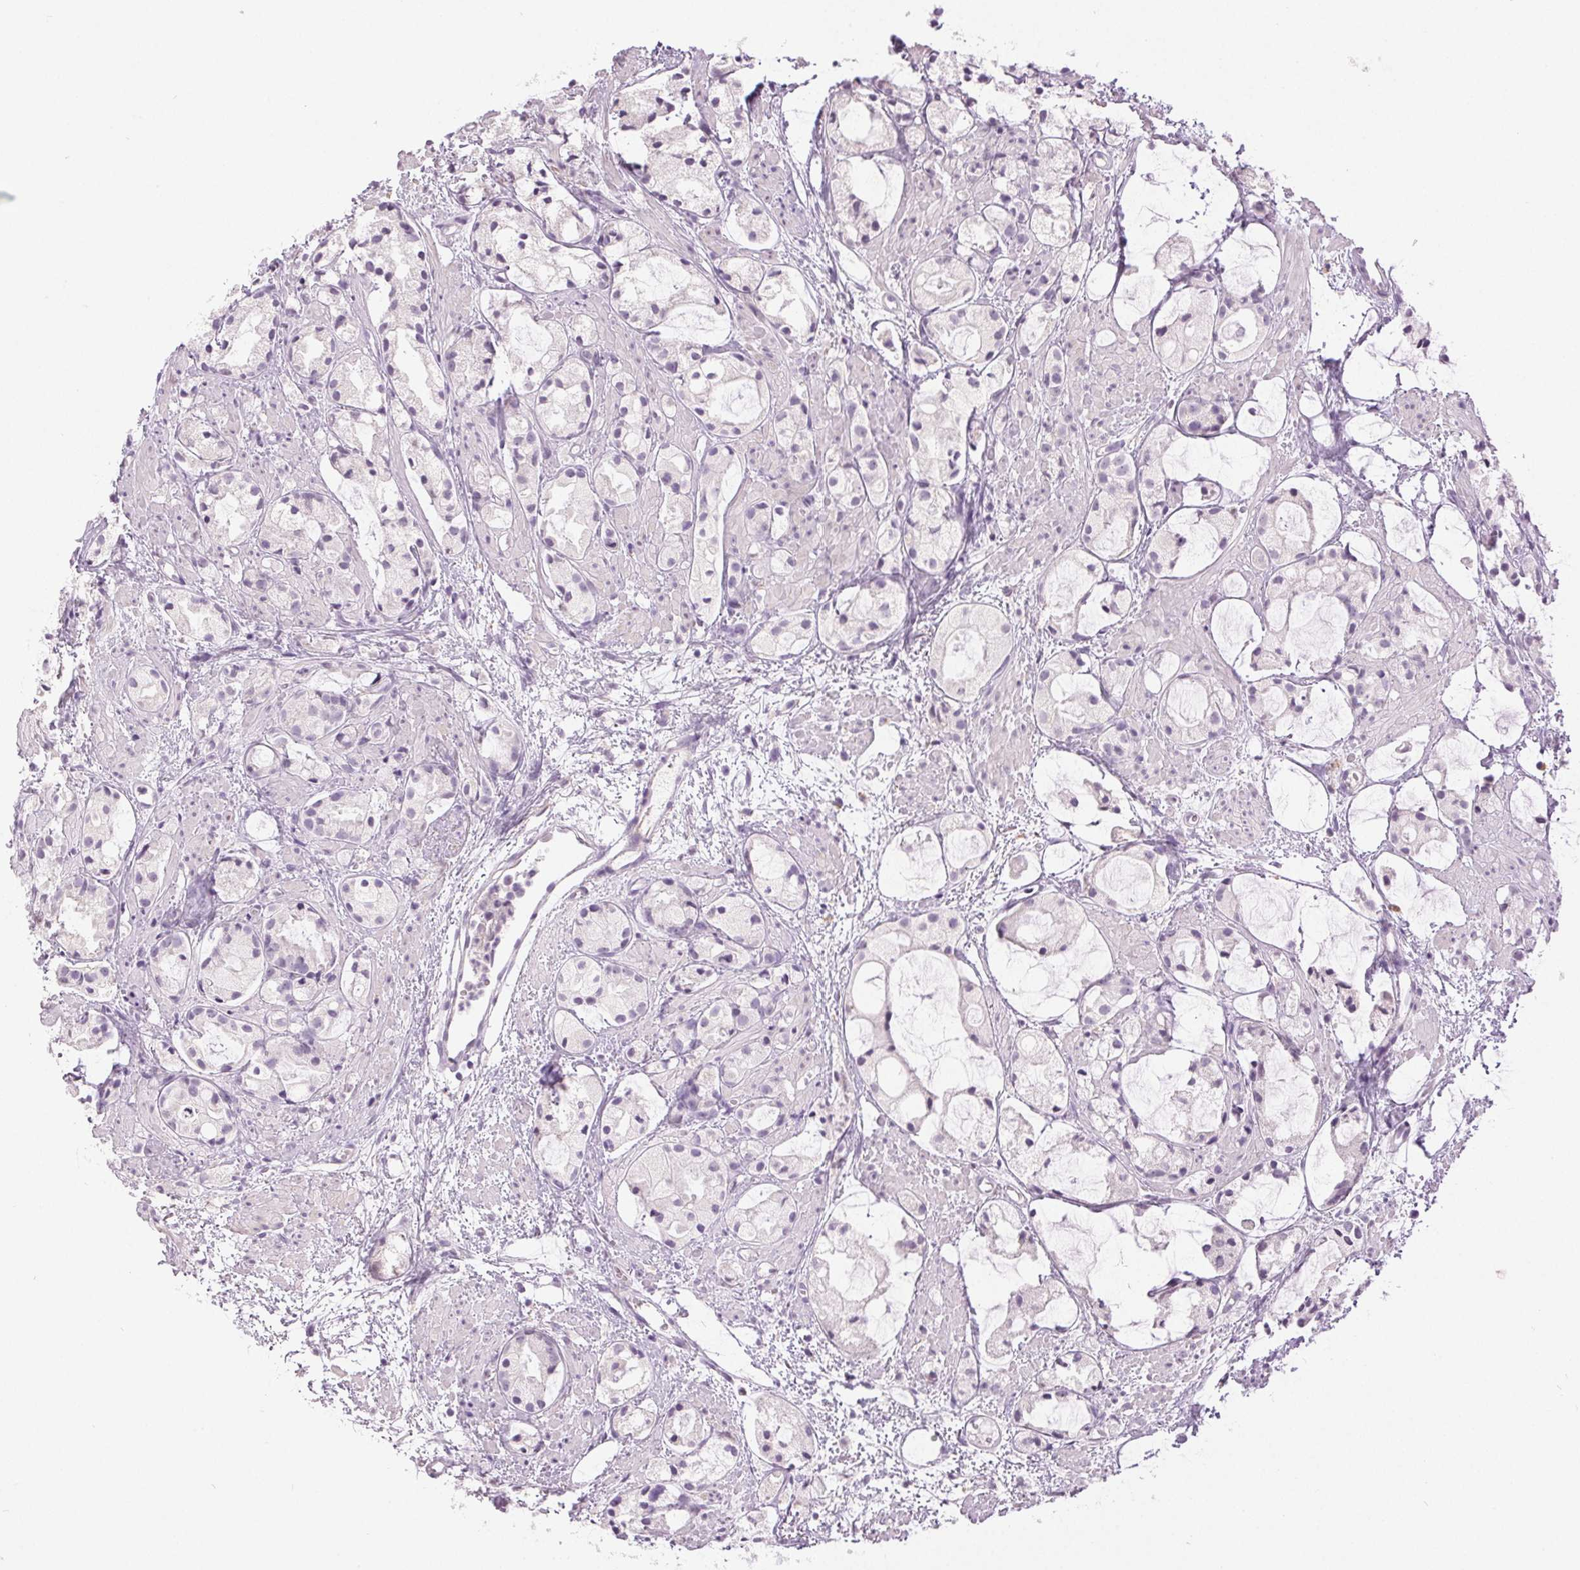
{"staining": {"intensity": "negative", "quantity": "none", "location": "none"}, "tissue": "prostate cancer", "cell_type": "Tumor cells", "image_type": "cancer", "snomed": [{"axis": "morphology", "description": "Adenocarcinoma, High grade"}, {"axis": "topography", "description": "Prostate"}], "caption": "Immunohistochemical staining of prostate cancer exhibits no significant staining in tumor cells. (DAB (3,3'-diaminobenzidine) immunohistochemistry with hematoxylin counter stain).", "gene": "DSG3", "patient": {"sex": "male", "age": 85}}